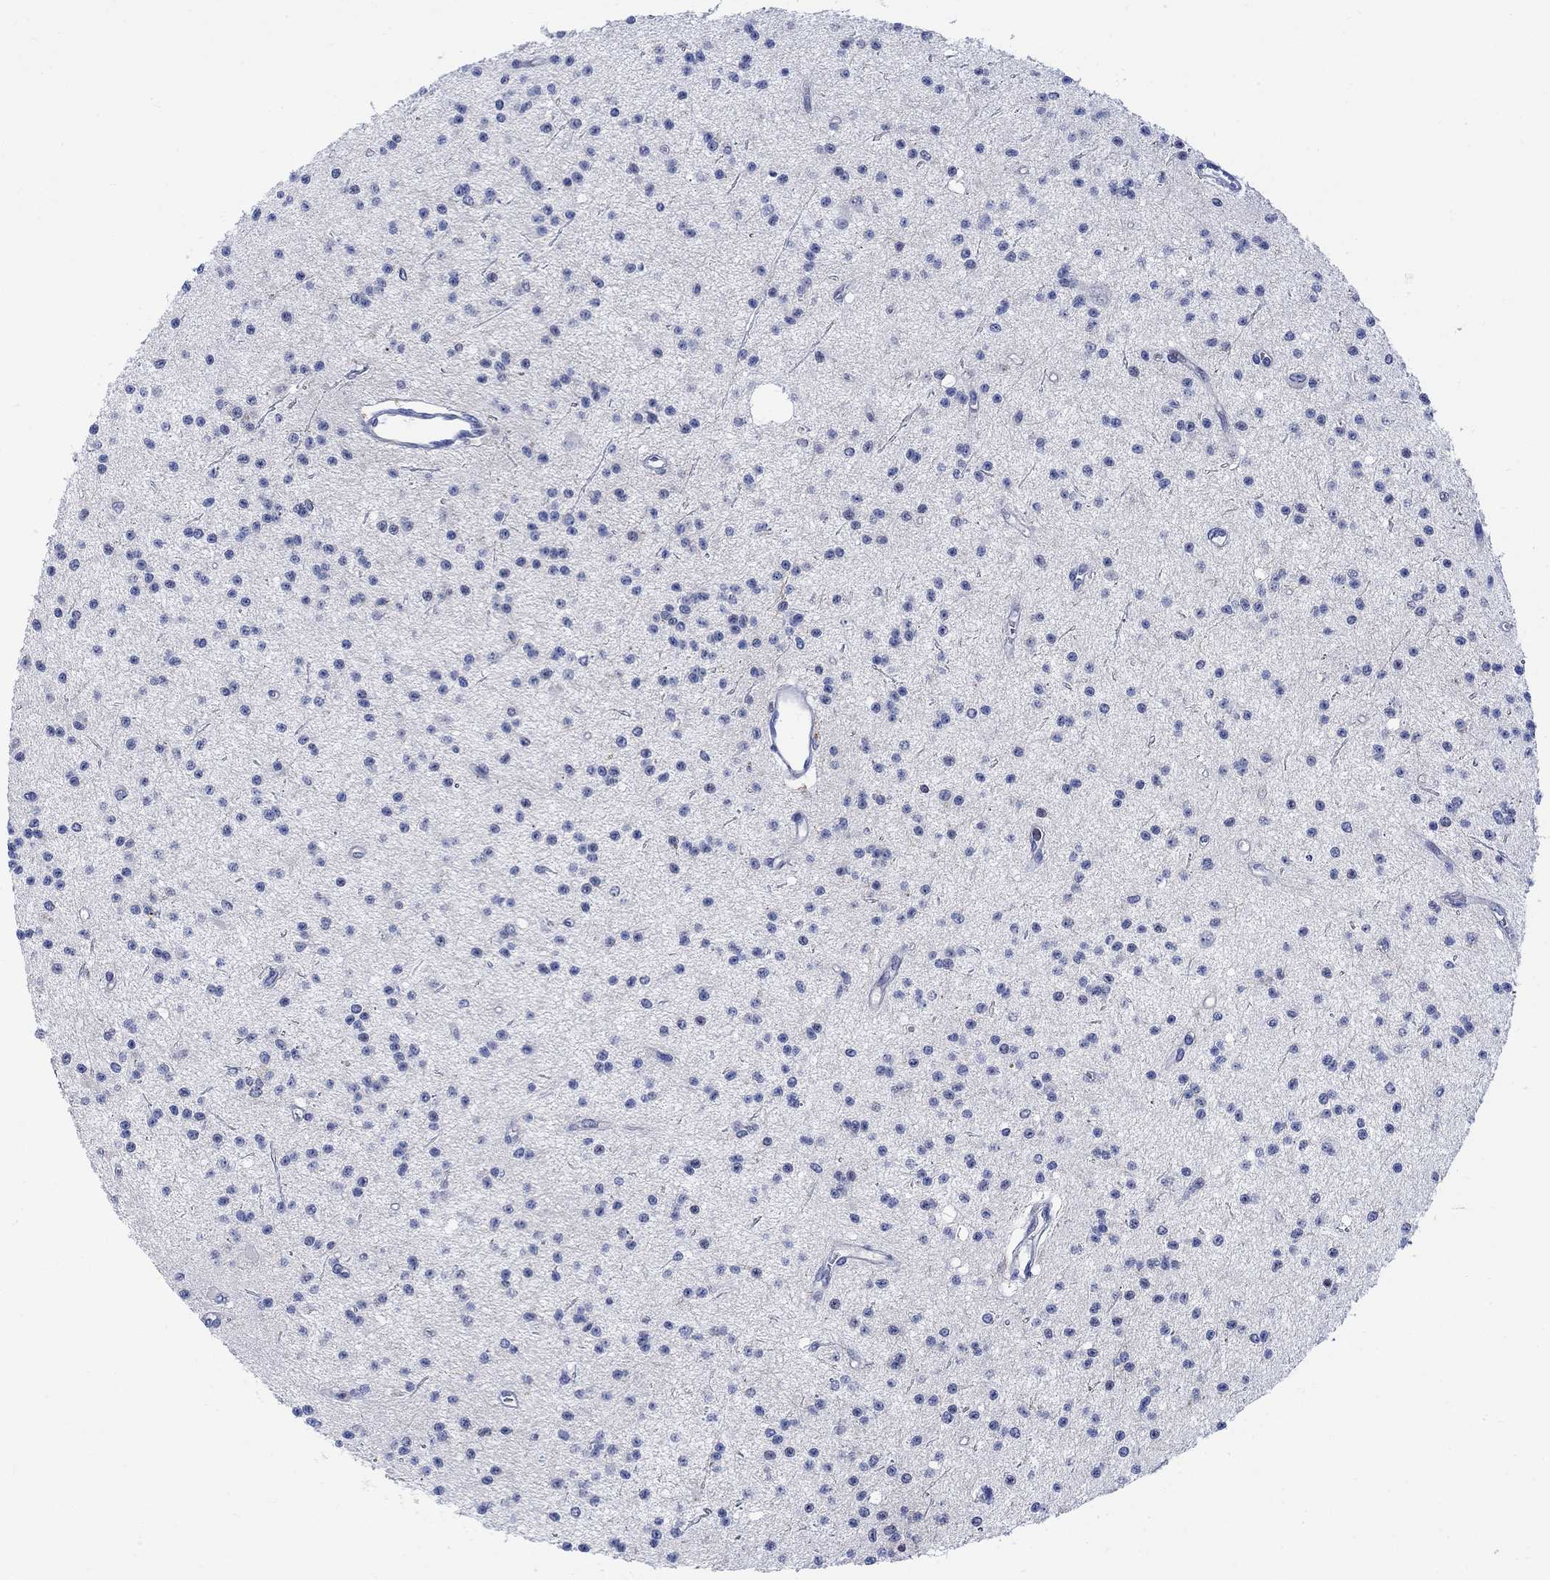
{"staining": {"intensity": "negative", "quantity": "none", "location": "none"}, "tissue": "glioma", "cell_type": "Tumor cells", "image_type": "cancer", "snomed": [{"axis": "morphology", "description": "Glioma, malignant, Low grade"}, {"axis": "topography", "description": "Brain"}], "caption": "Immunohistochemistry (IHC) of glioma exhibits no expression in tumor cells. The staining is performed using DAB brown chromogen with nuclei counter-stained in using hematoxylin.", "gene": "ARSK", "patient": {"sex": "male", "age": 27}}